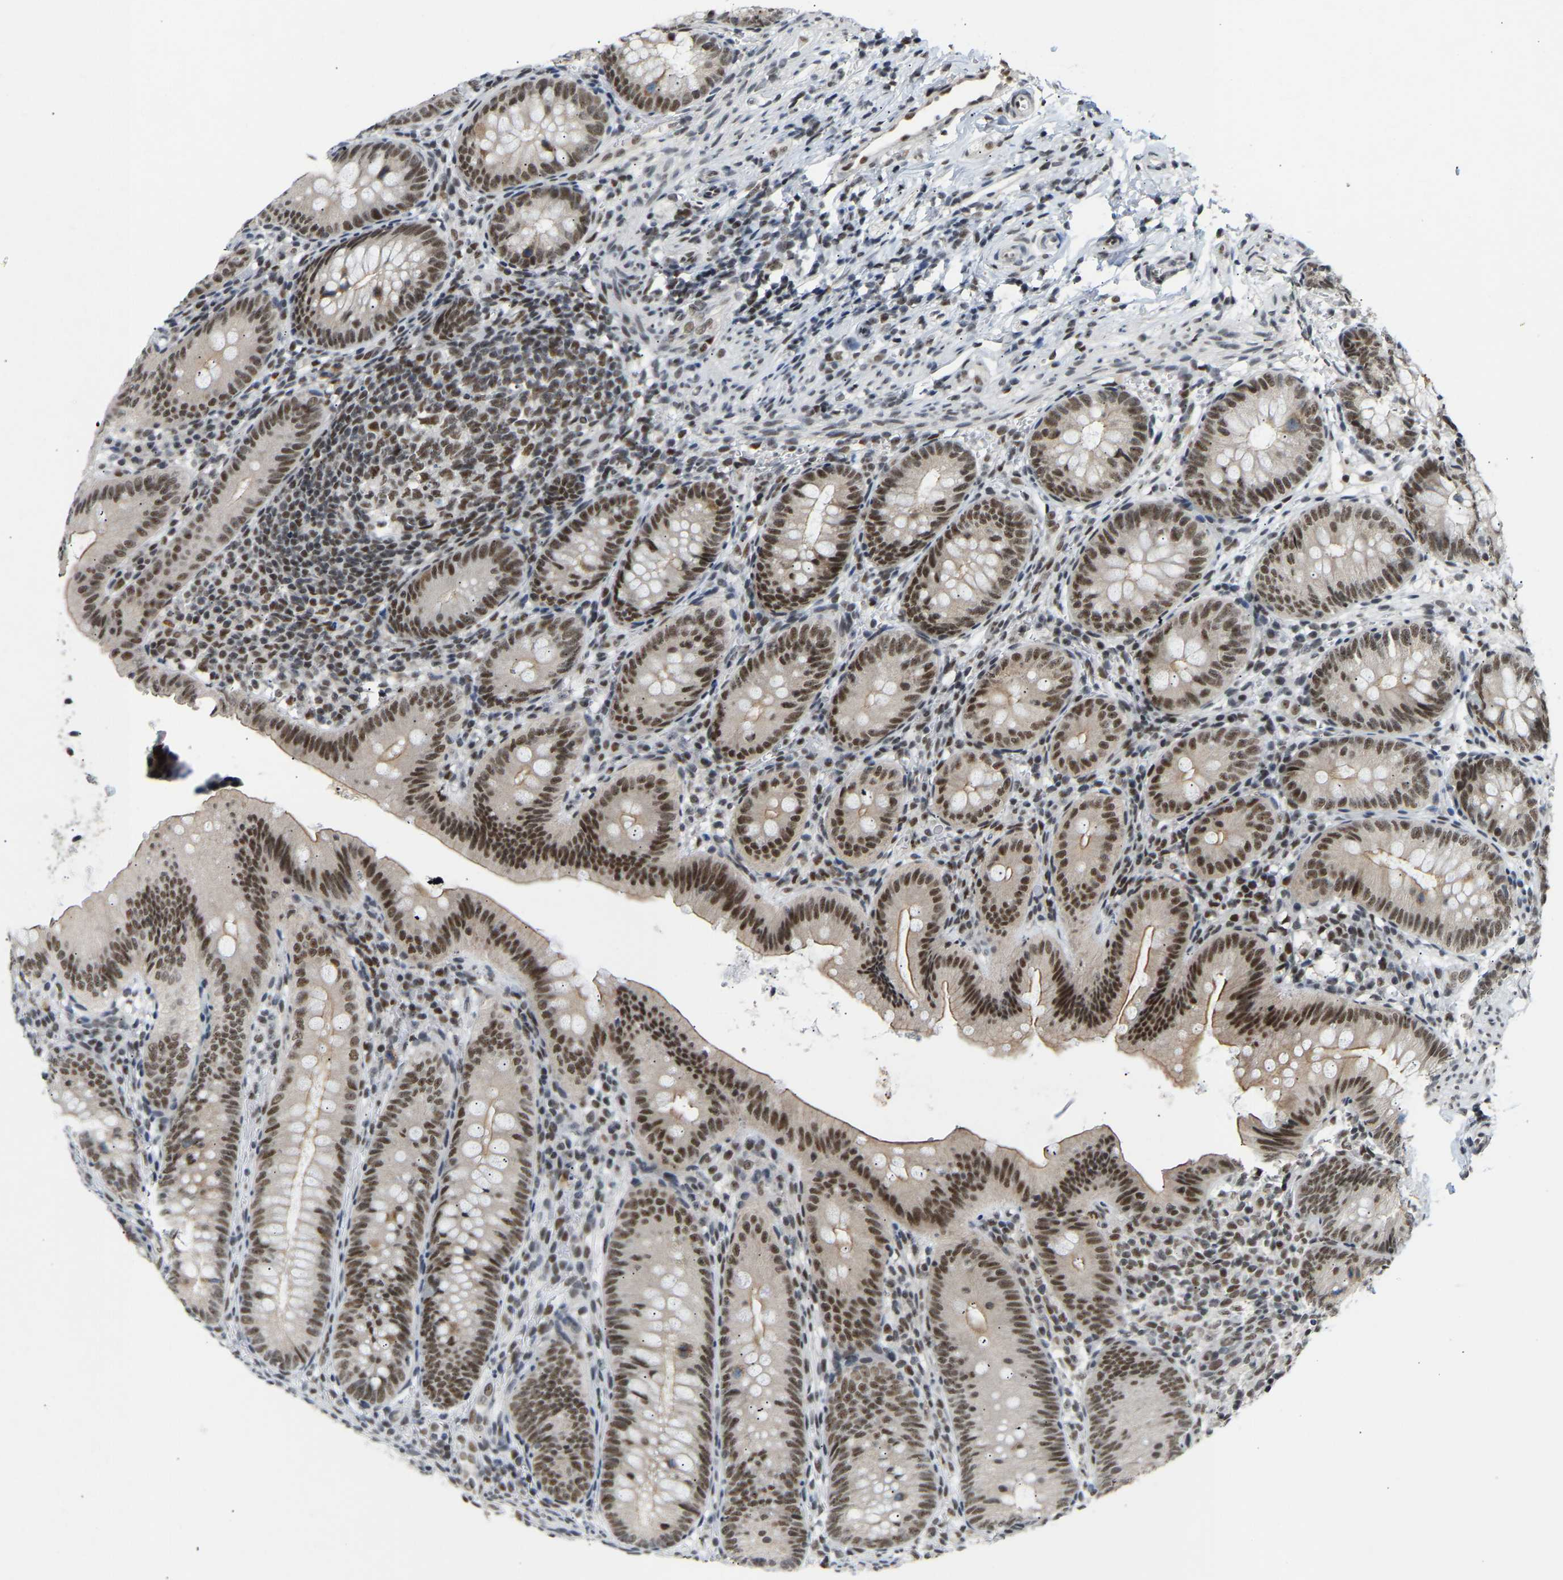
{"staining": {"intensity": "moderate", "quantity": ">75%", "location": "nuclear"}, "tissue": "appendix", "cell_type": "Glandular cells", "image_type": "normal", "snomed": [{"axis": "morphology", "description": "Normal tissue, NOS"}, {"axis": "topography", "description": "Appendix"}], "caption": "Immunohistochemical staining of benign appendix reveals medium levels of moderate nuclear expression in approximately >75% of glandular cells.", "gene": "RBM15", "patient": {"sex": "male", "age": 1}}